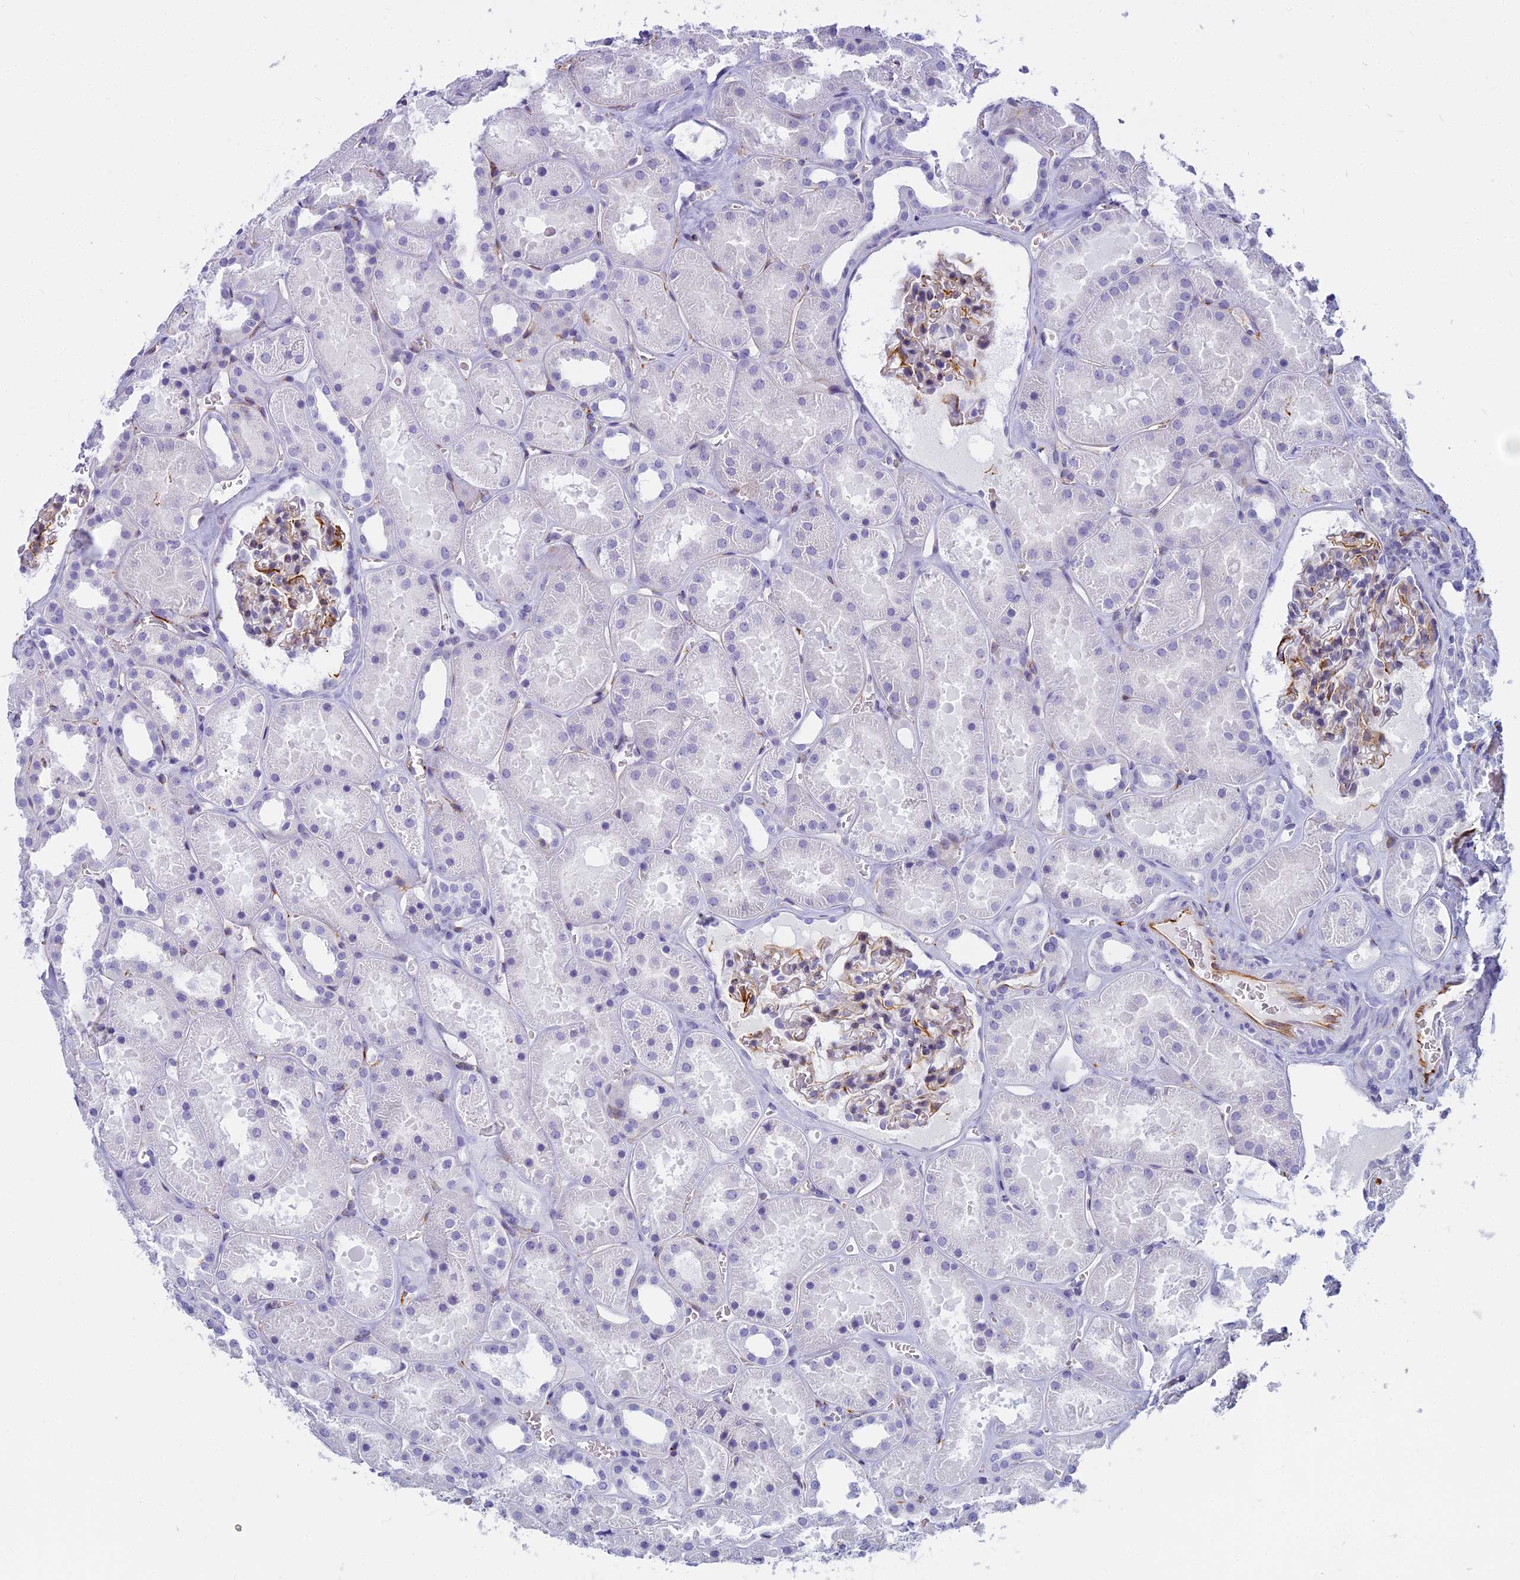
{"staining": {"intensity": "moderate", "quantity": "25%-75%", "location": "cytoplasmic/membranous"}, "tissue": "kidney", "cell_type": "Cells in glomeruli", "image_type": "normal", "snomed": [{"axis": "morphology", "description": "Normal tissue, NOS"}, {"axis": "topography", "description": "Kidney"}], "caption": "IHC staining of benign kidney, which reveals medium levels of moderate cytoplasmic/membranous staining in about 25%-75% of cells in glomeruli indicating moderate cytoplasmic/membranous protein staining. The staining was performed using DAB (brown) for protein detection and nuclei were counterstained in hematoxylin (blue).", "gene": "ENSG00000265118", "patient": {"sex": "female", "age": 41}}